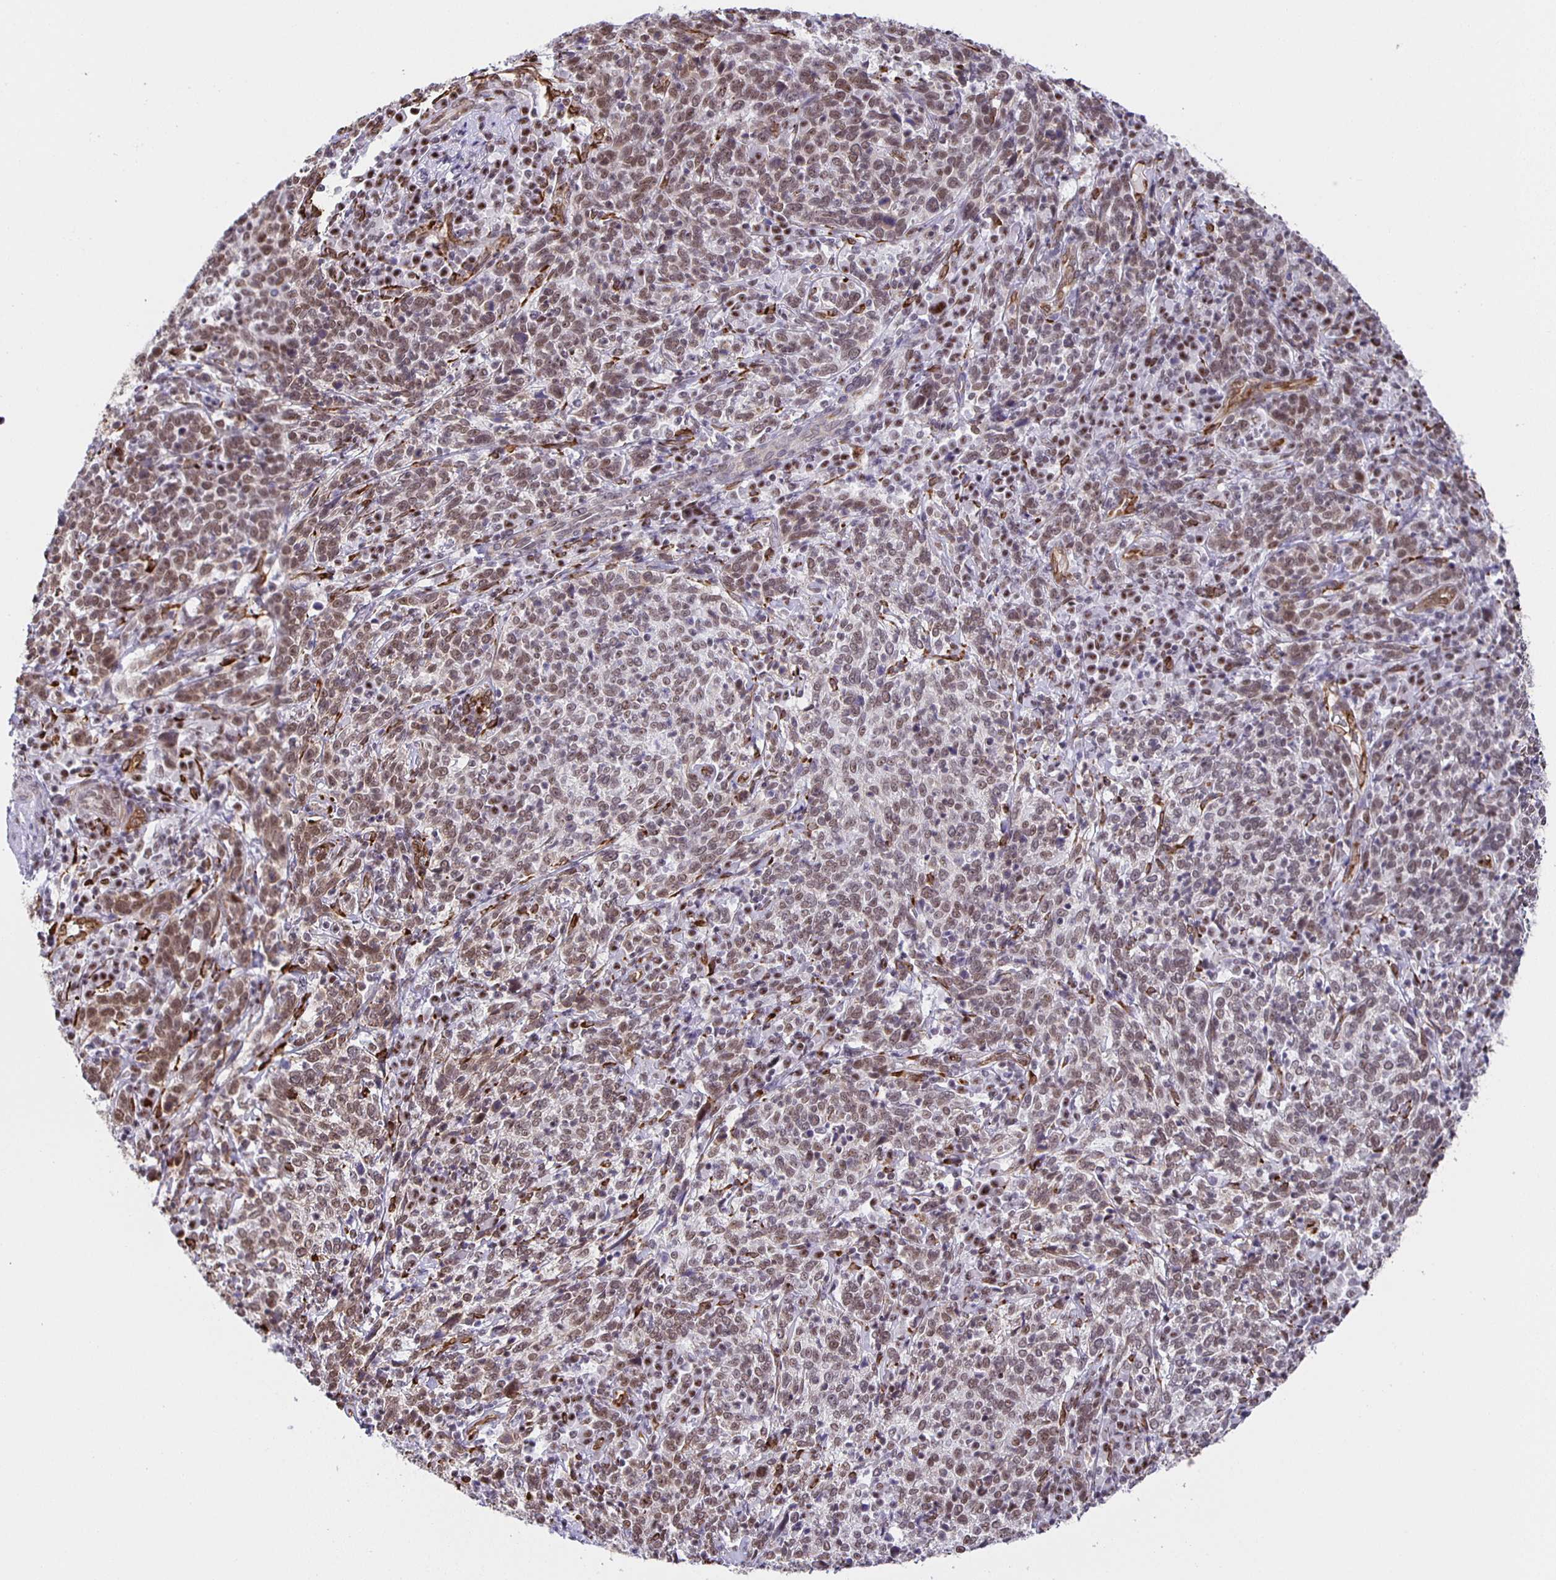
{"staining": {"intensity": "moderate", "quantity": ">75%", "location": "nuclear"}, "tissue": "cervical cancer", "cell_type": "Tumor cells", "image_type": "cancer", "snomed": [{"axis": "morphology", "description": "Squamous cell carcinoma, NOS"}, {"axis": "topography", "description": "Cervix"}], "caption": "A medium amount of moderate nuclear staining is identified in about >75% of tumor cells in cervical cancer (squamous cell carcinoma) tissue. (Stains: DAB (3,3'-diaminobenzidine) in brown, nuclei in blue, Microscopy: brightfield microscopy at high magnification).", "gene": "ZRANB2", "patient": {"sex": "female", "age": 46}}